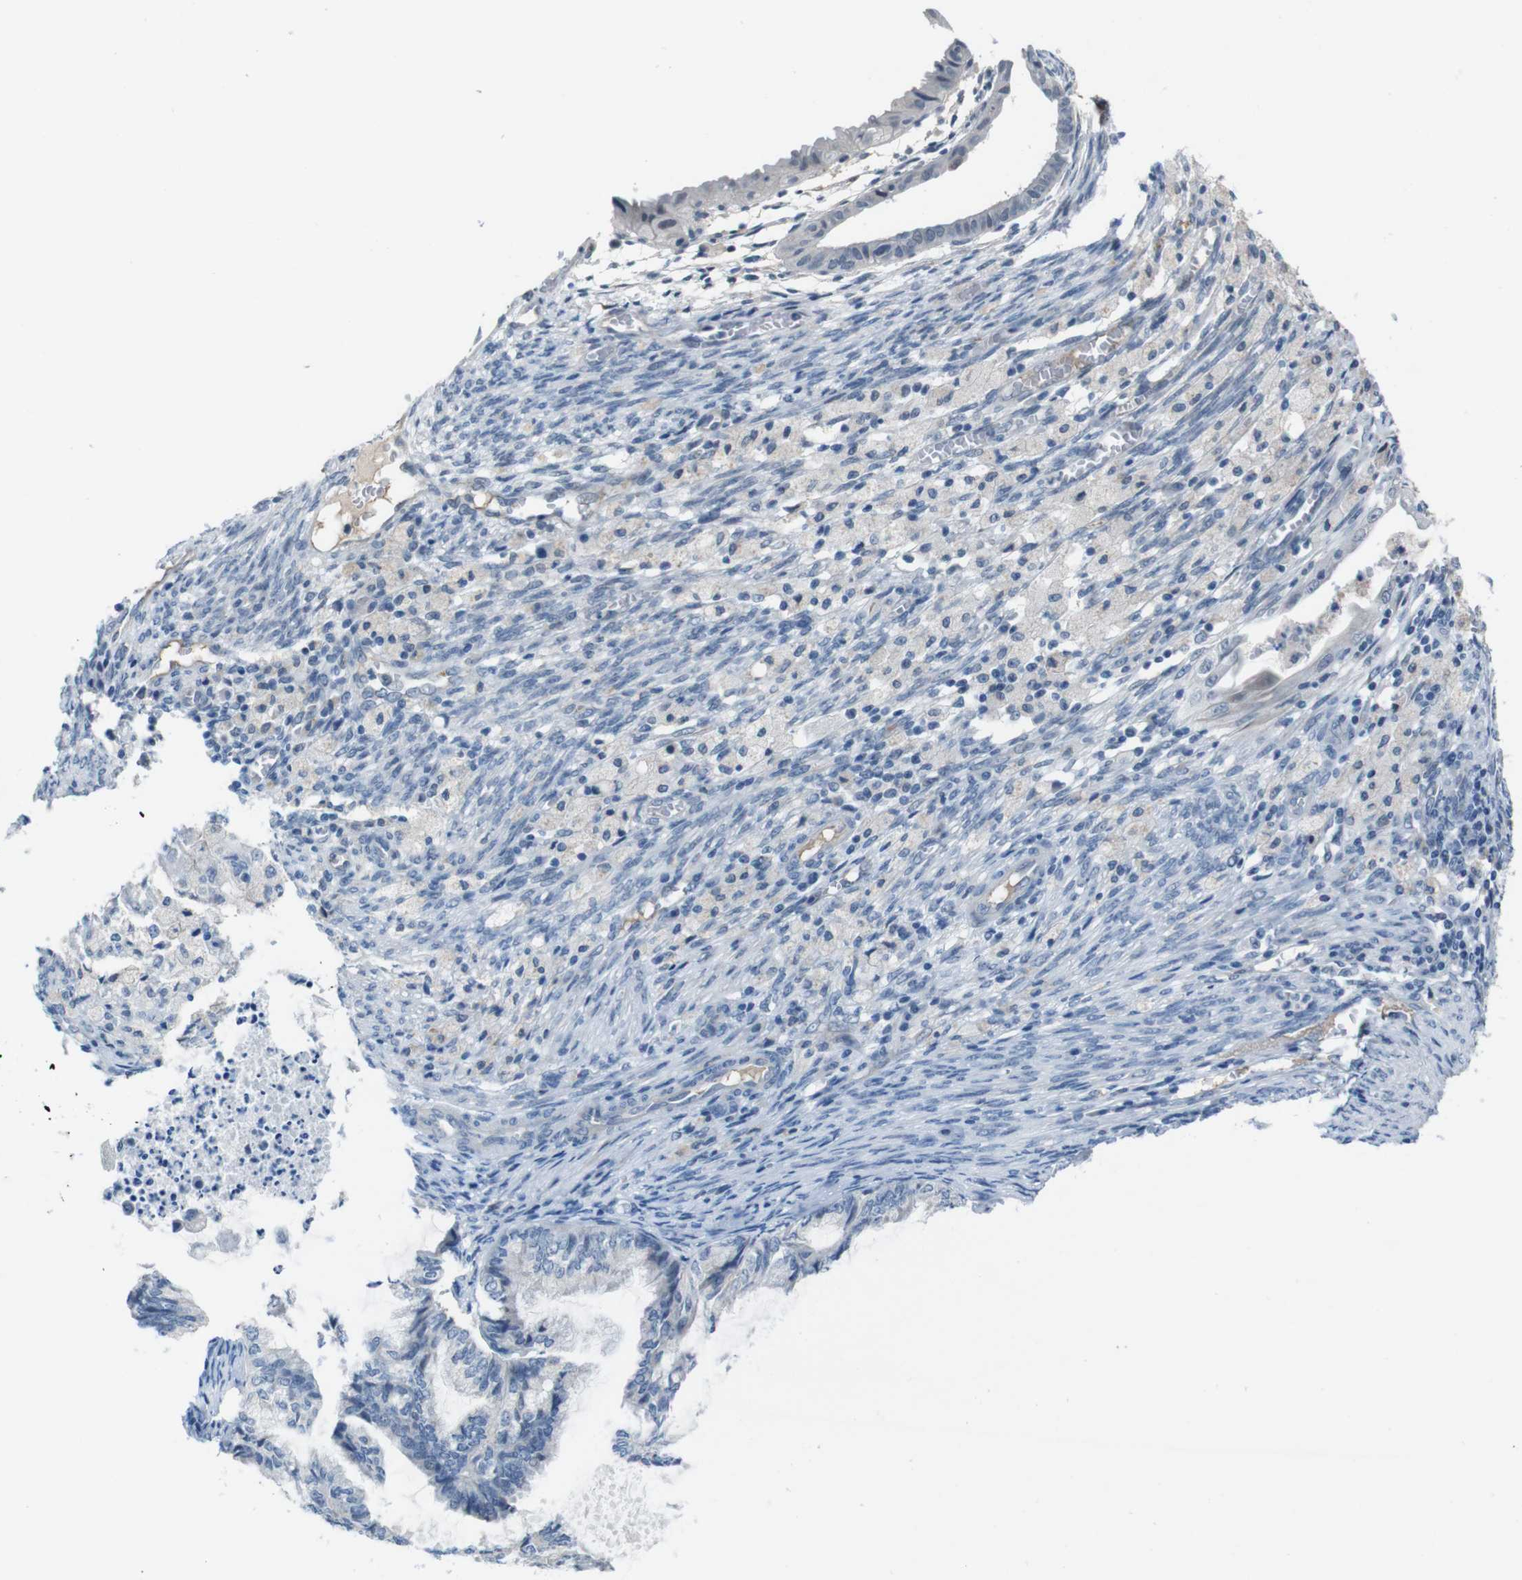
{"staining": {"intensity": "negative", "quantity": "none", "location": "none"}, "tissue": "cervical cancer", "cell_type": "Tumor cells", "image_type": "cancer", "snomed": [{"axis": "morphology", "description": "Normal tissue, NOS"}, {"axis": "morphology", "description": "Adenocarcinoma, NOS"}, {"axis": "topography", "description": "Cervix"}, {"axis": "topography", "description": "Endometrium"}], "caption": "An image of human adenocarcinoma (cervical) is negative for staining in tumor cells.", "gene": "CDHR2", "patient": {"sex": "female", "age": 86}}